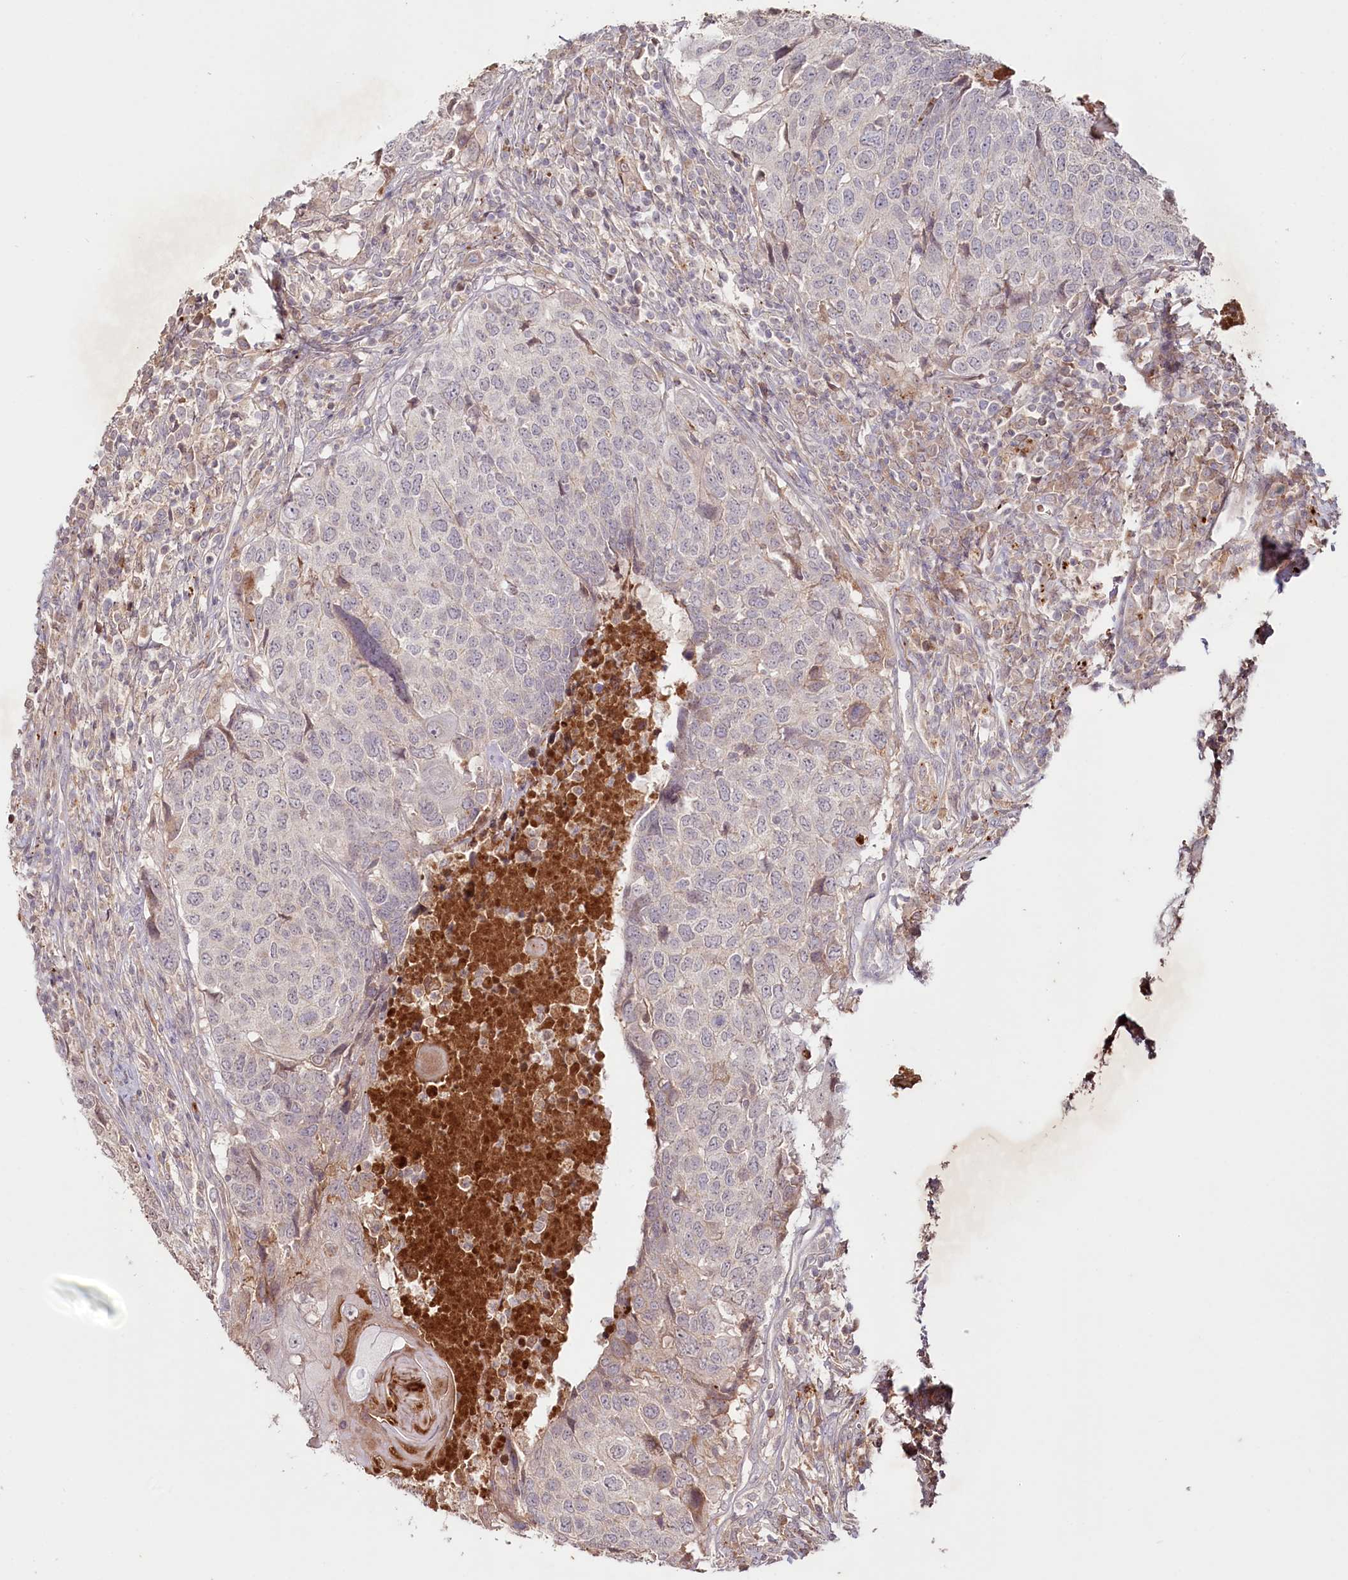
{"staining": {"intensity": "negative", "quantity": "none", "location": "none"}, "tissue": "head and neck cancer", "cell_type": "Tumor cells", "image_type": "cancer", "snomed": [{"axis": "morphology", "description": "Squamous cell carcinoma, NOS"}, {"axis": "topography", "description": "Head-Neck"}], "caption": "IHC micrograph of human head and neck cancer stained for a protein (brown), which displays no staining in tumor cells.", "gene": "PSAPL1", "patient": {"sex": "male", "age": 66}}